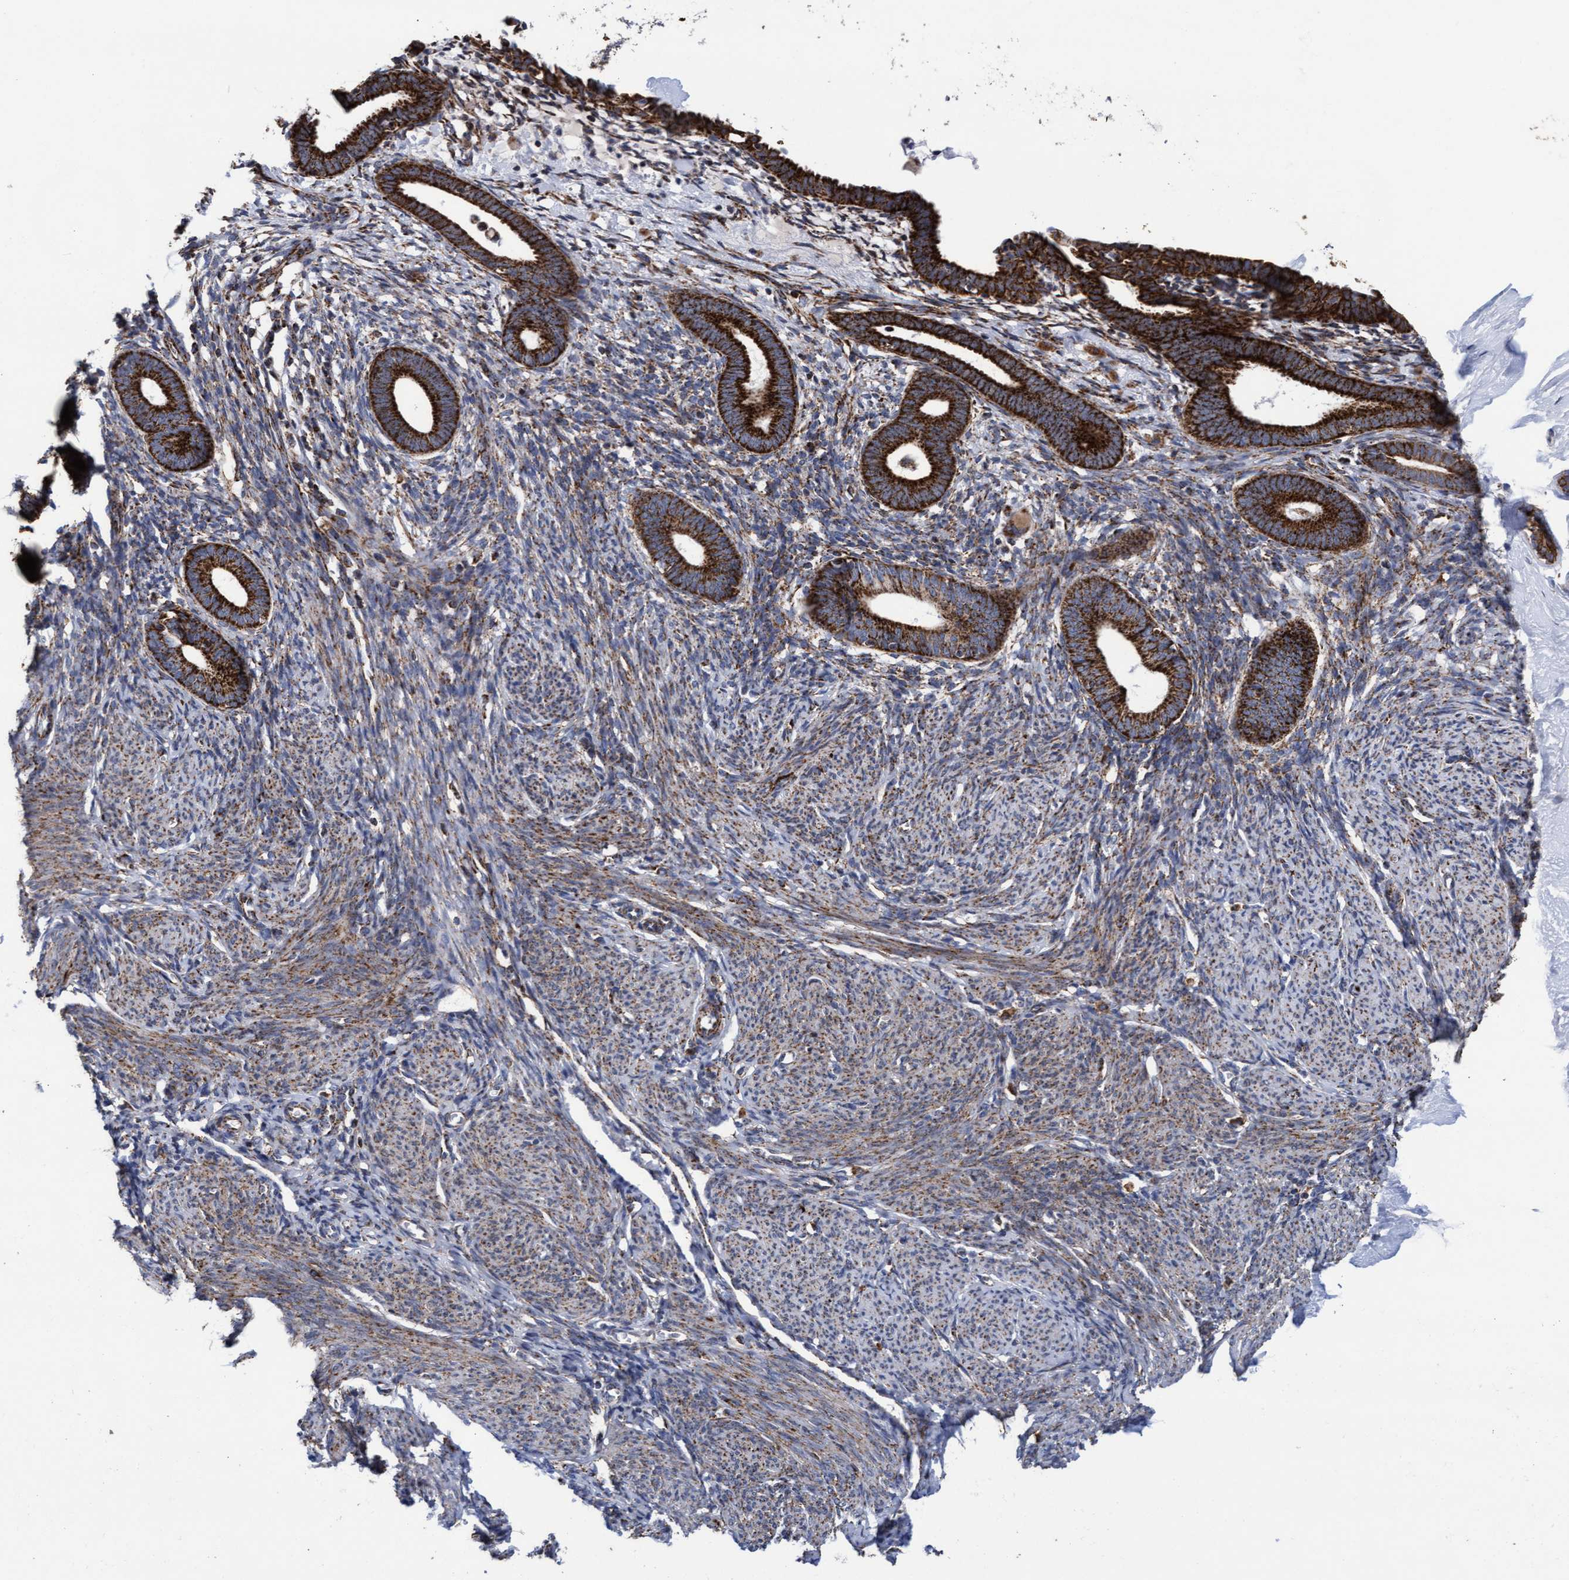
{"staining": {"intensity": "moderate", "quantity": "25%-75%", "location": "cytoplasmic/membranous"}, "tissue": "endometrium", "cell_type": "Cells in endometrial stroma", "image_type": "normal", "snomed": [{"axis": "morphology", "description": "Normal tissue, NOS"}, {"axis": "morphology", "description": "Adenocarcinoma, NOS"}, {"axis": "topography", "description": "Endometrium"}], "caption": "IHC photomicrograph of normal endometrium stained for a protein (brown), which exhibits medium levels of moderate cytoplasmic/membranous expression in approximately 25%-75% of cells in endometrial stroma.", "gene": "MRPL38", "patient": {"sex": "female", "age": 57}}